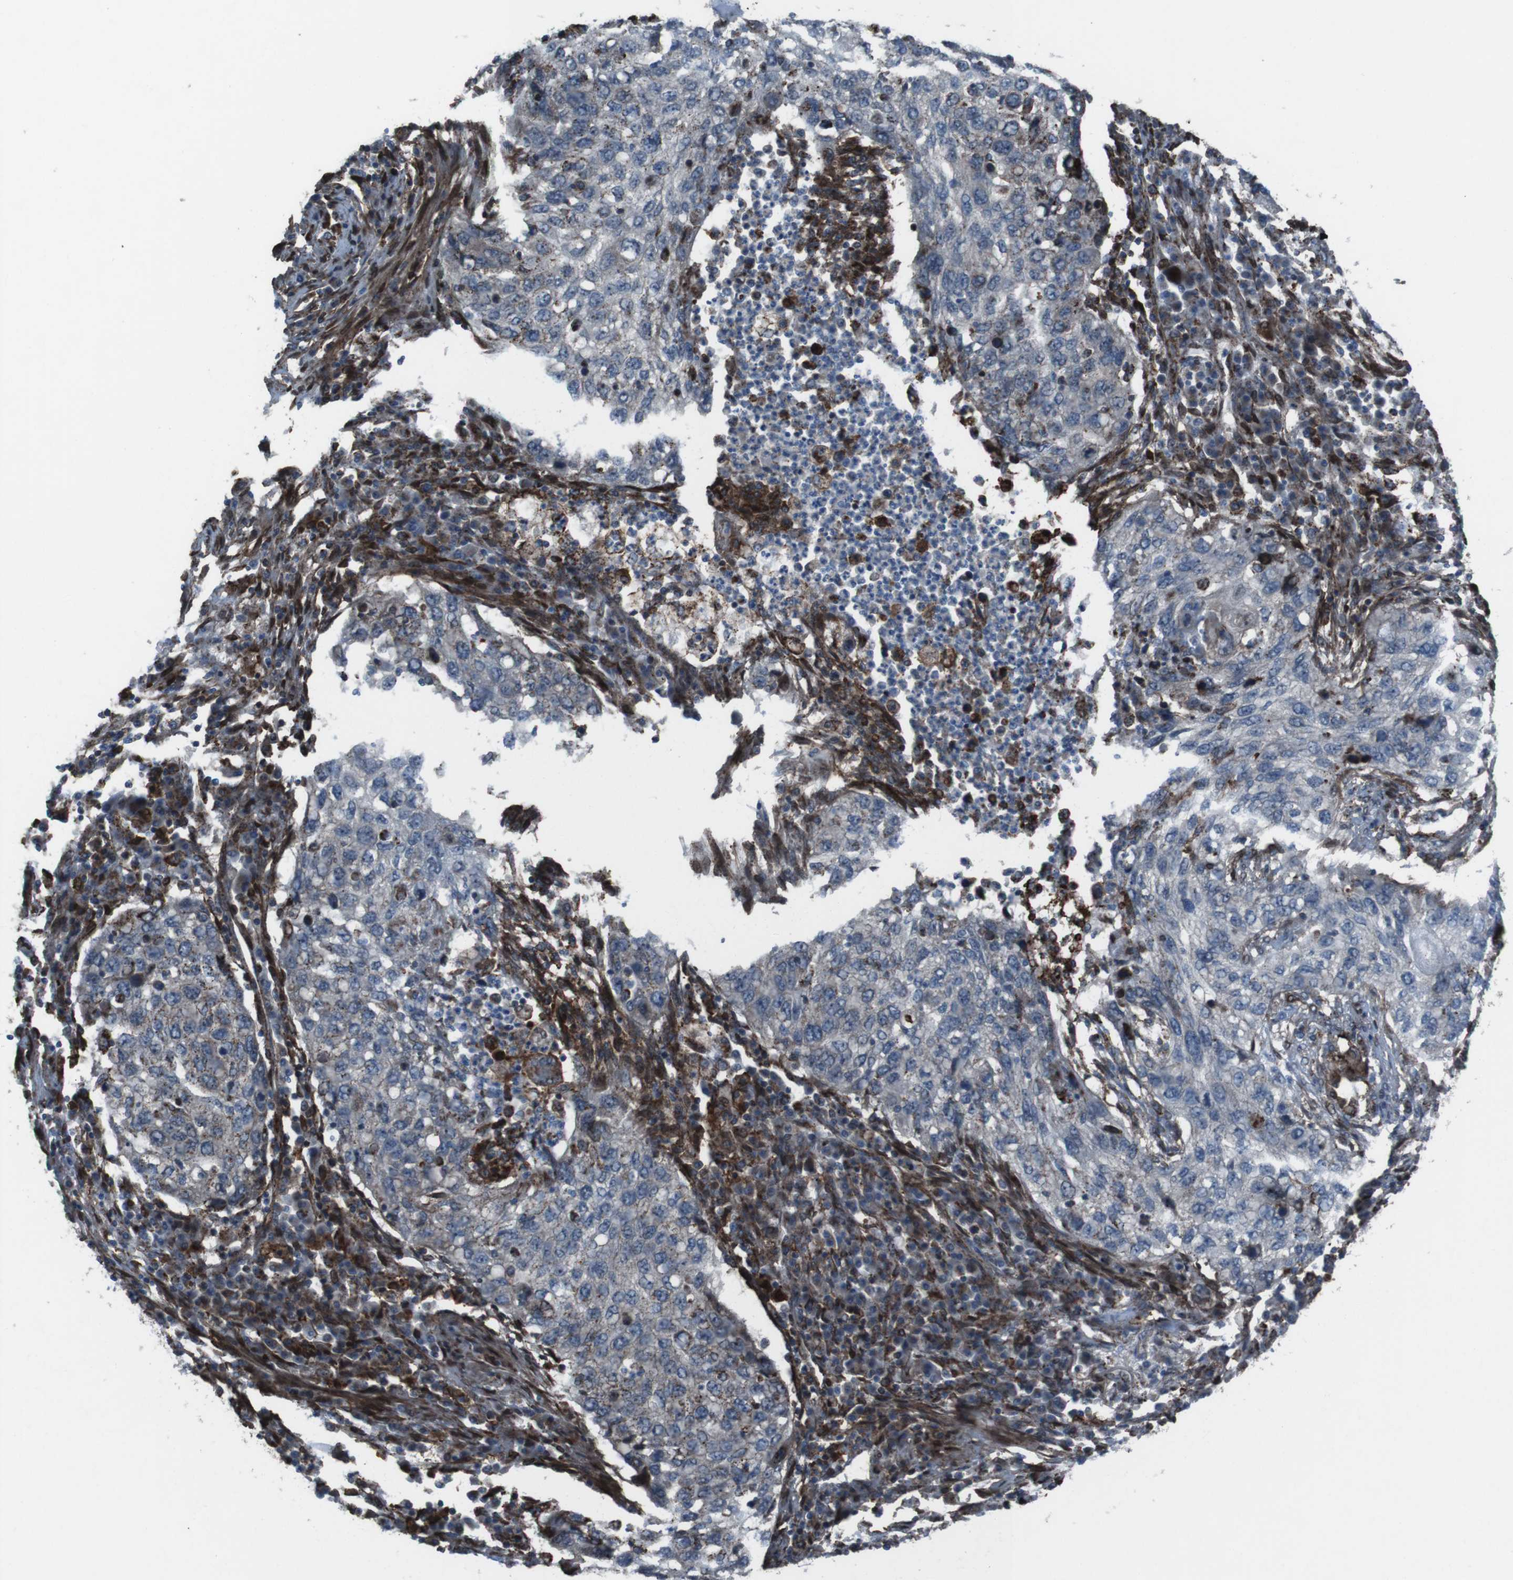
{"staining": {"intensity": "negative", "quantity": "none", "location": "none"}, "tissue": "lung cancer", "cell_type": "Tumor cells", "image_type": "cancer", "snomed": [{"axis": "morphology", "description": "Squamous cell carcinoma, NOS"}, {"axis": "topography", "description": "Lung"}], "caption": "This is an immunohistochemistry (IHC) micrograph of lung squamous cell carcinoma. There is no staining in tumor cells.", "gene": "GDF10", "patient": {"sex": "female", "age": 63}}